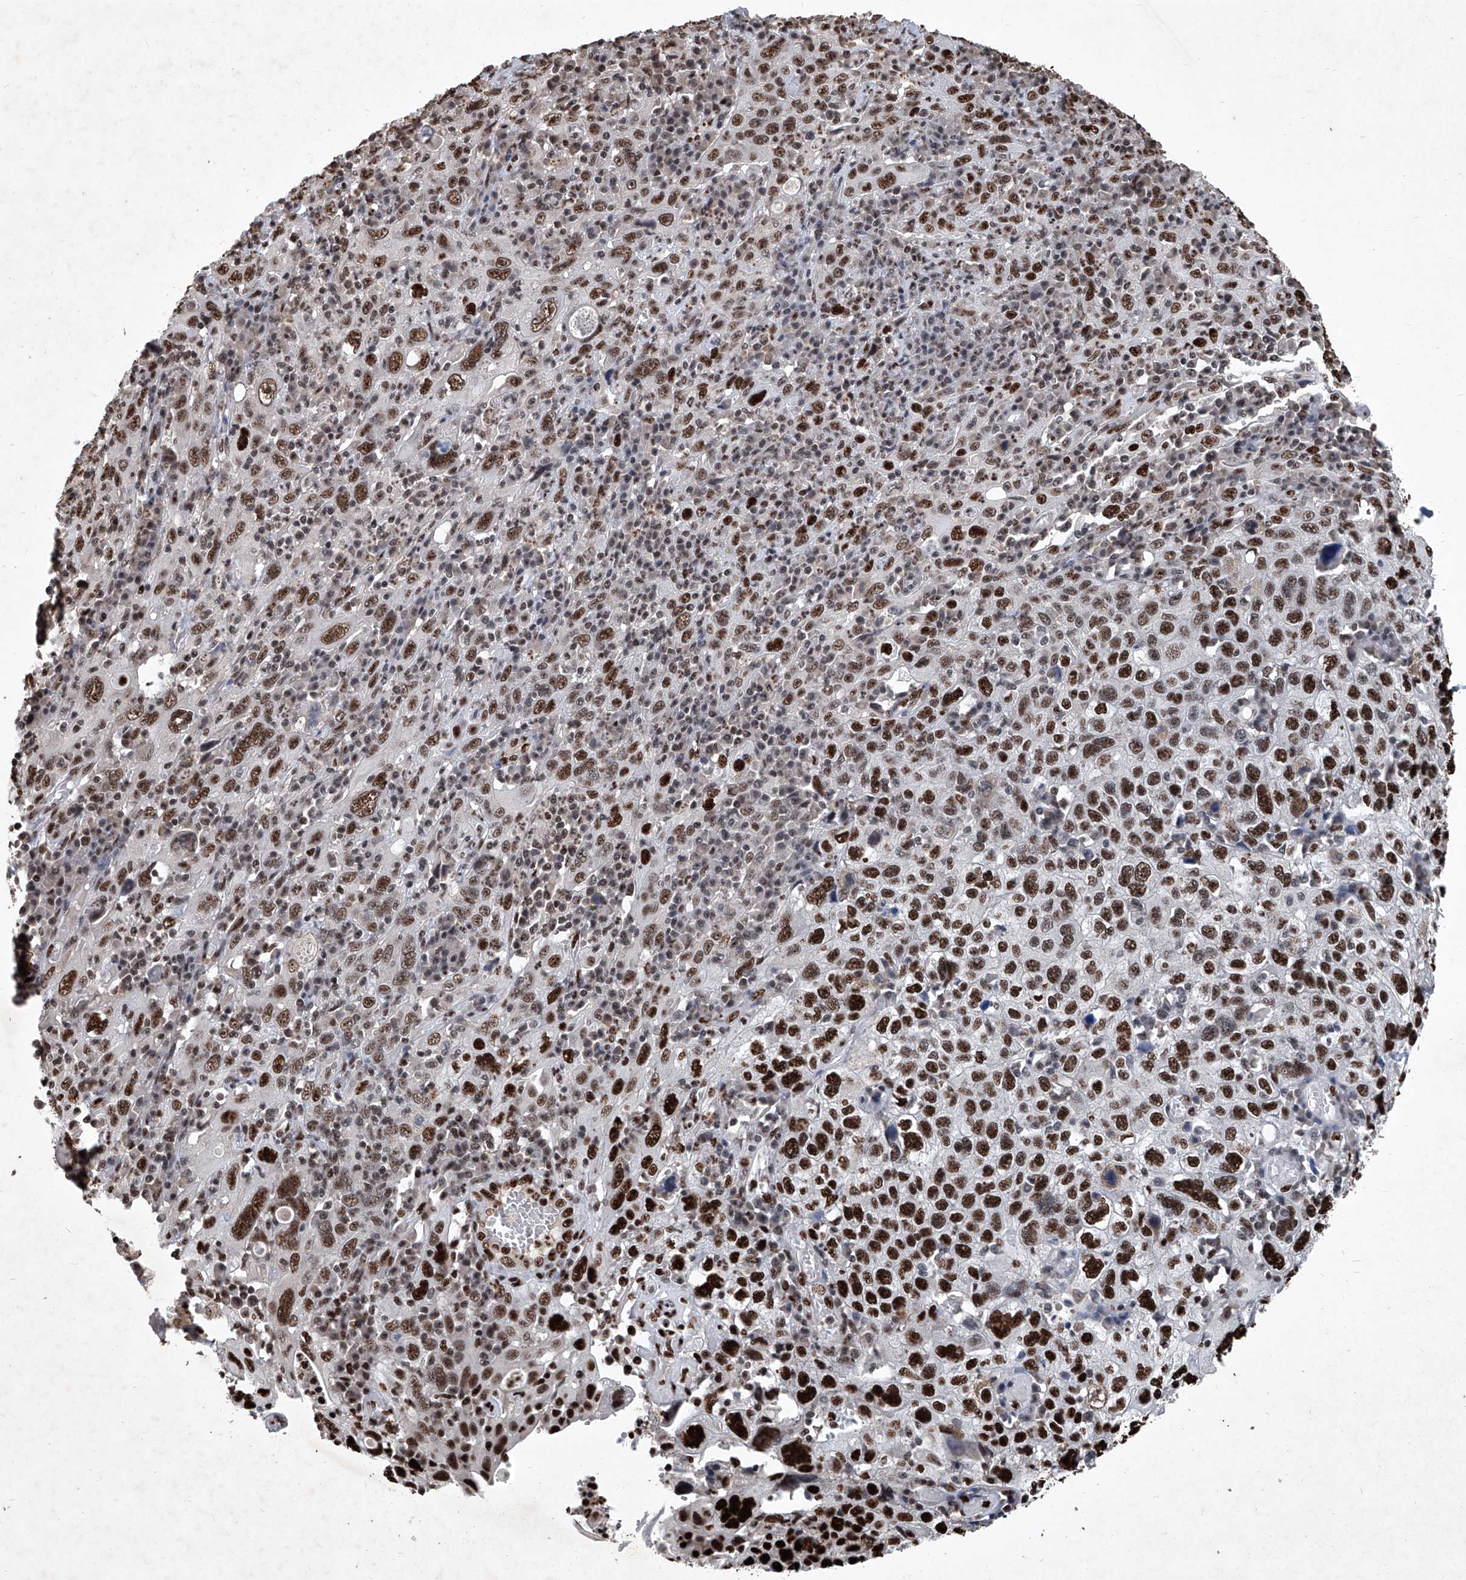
{"staining": {"intensity": "strong", "quantity": ">75%", "location": "nuclear"}, "tissue": "cervical cancer", "cell_type": "Tumor cells", "image_type": "cancer", "snomed": [{"axis": "morphology", "description": "Squamous cell carcinoma, NOS"}, {"axis": "topography", "description": "Cervix"}], "caption": "Protein analysis of cervical cancer tissue displays strong nuclear positivity in about >75% of tumor cells.", "gene": "DDX39B", "patient": {"sex": "female", "age": 46}}